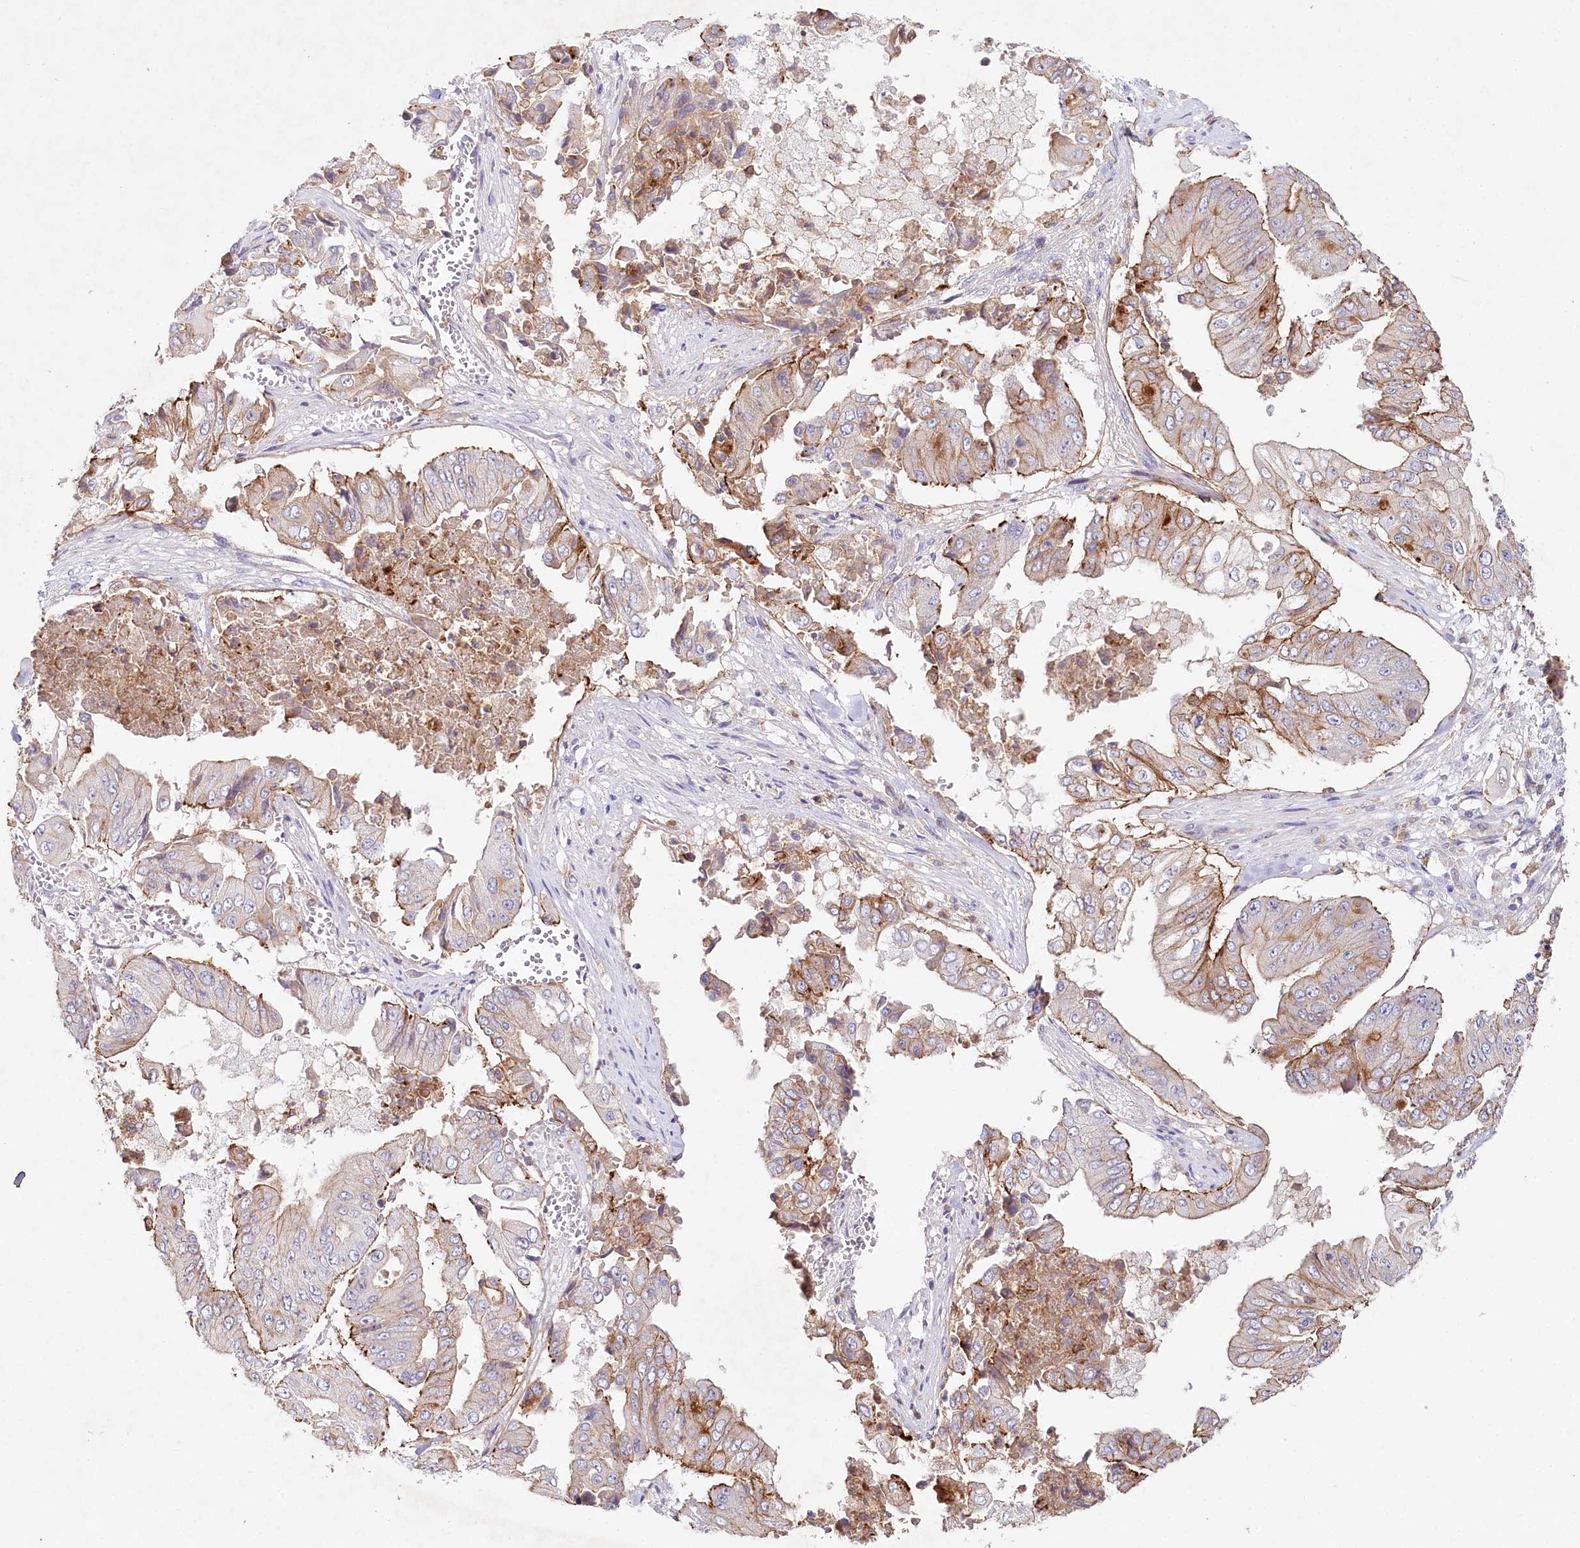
{"staining": {"intensity": "moderate", "quantity": "25%-75%", "location": "cytoplasmic/membranous"}, "tissue": "pancreatic cancer", "cell_type": "Tumor cells", "image_type": "cancer", "snomed": [{"axis": "morphology", "description": "Adenocarcinoma, NOS"}, {"axis": "topography", "description": "Pancreas"}], "caption": "Tumor cells show moderate cytoplasmic/membranous staining in approximately 25%-75% of cells in pancreatic adenocarcinoma.", "gene": "ALDH3B1", "patient": {"sex": "female", "age": 77}}